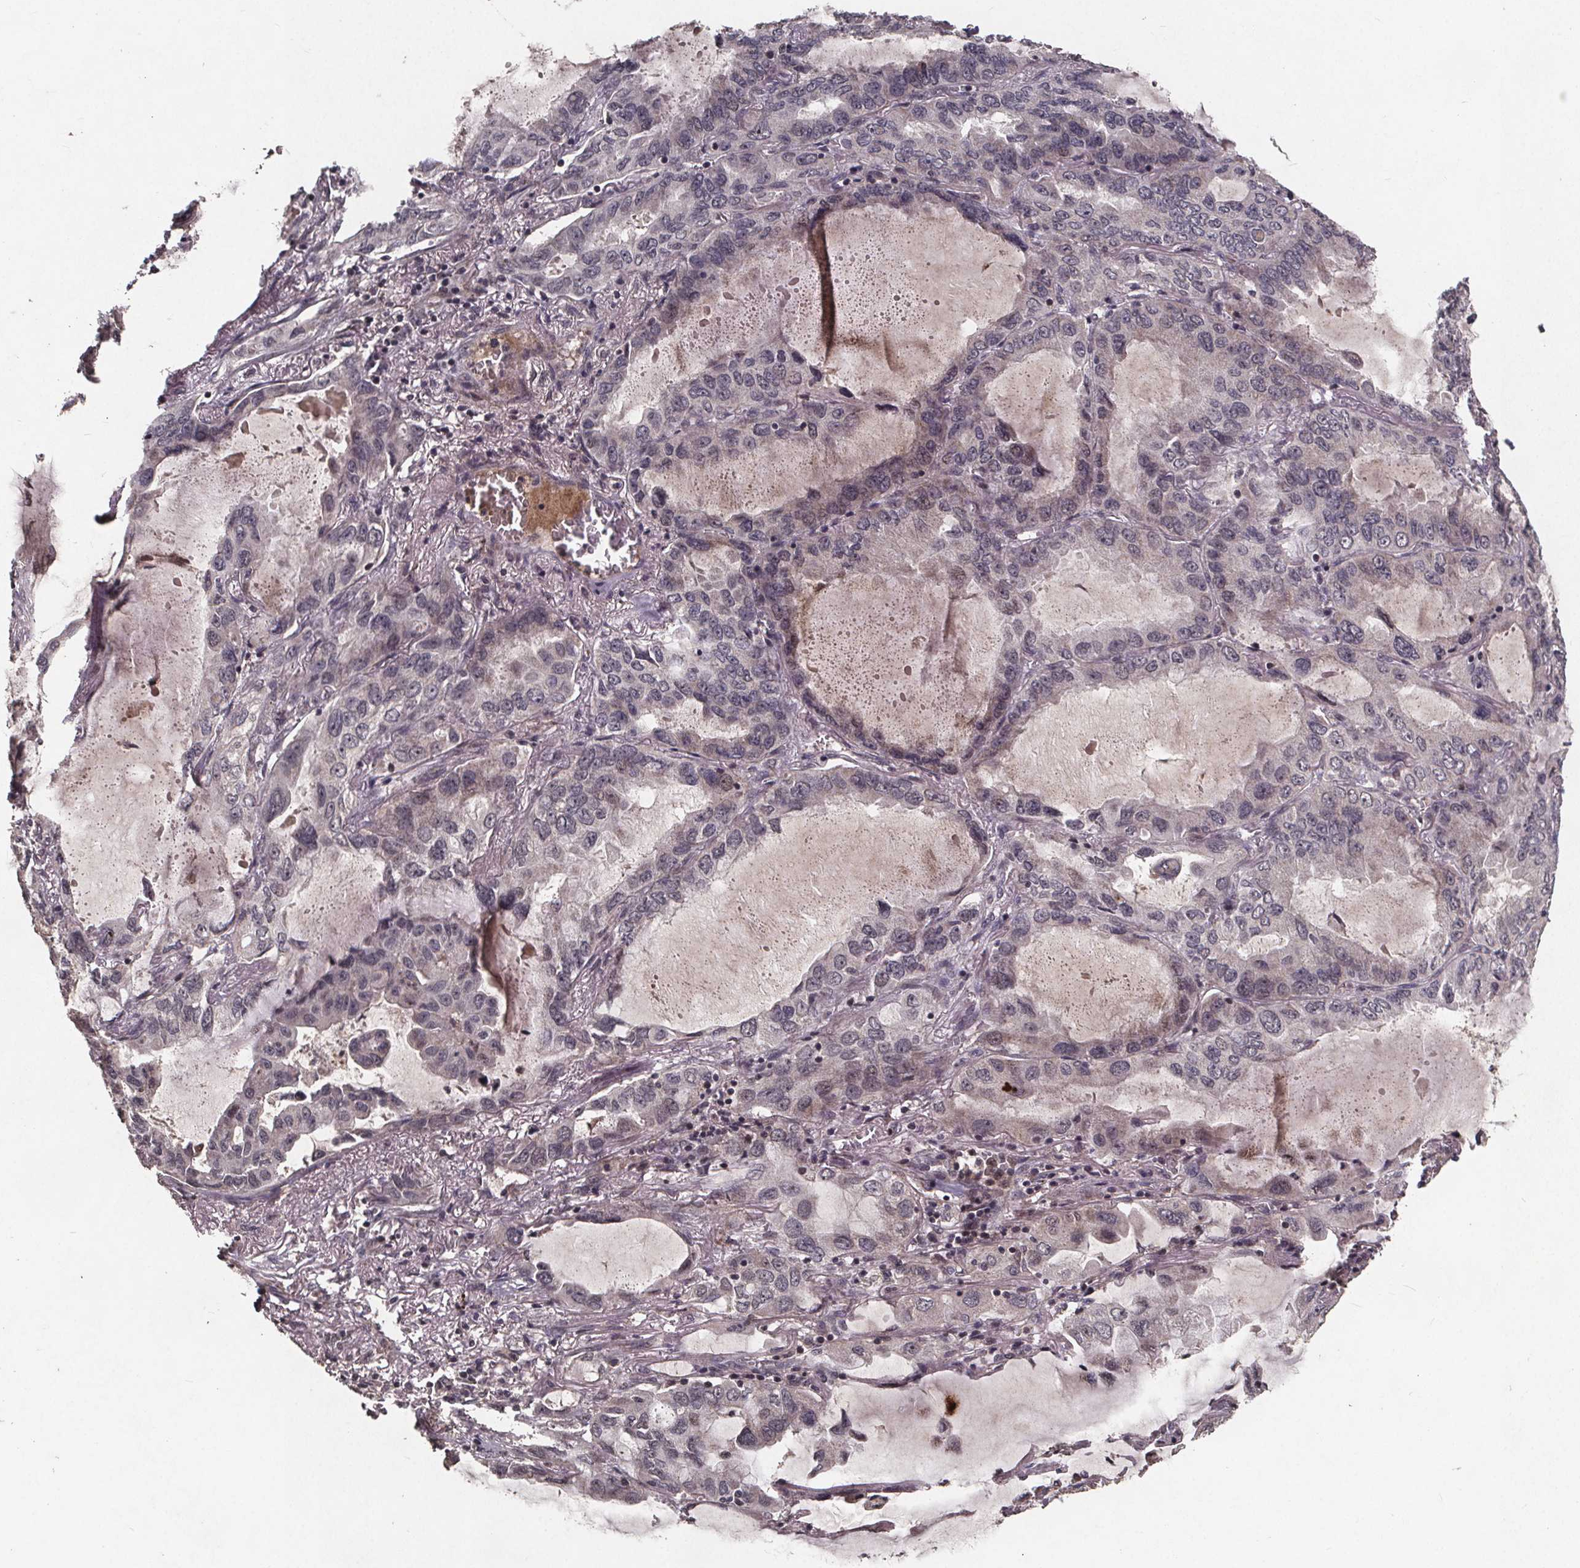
{"staining": {"intensity": "negative", "quantity": "none", "location": "none"}, "tissue": "lung cancer", "cell_type": "Tumor cells", "image_type": "cancer", "snomed": [{"axis": "morphology", "description": "Adenocarcinoma, NOS"}, {"axis": "topography", "description": "Lung"}], "caption": "This histopathology image is of lung adenocarcinoma stained with immunohistochemistry to label a protein in brown with the nuclei are counter-stained blue. There is no staining in tumor cells. (IHC, brightfield microscopy, high magnification).", "gene": "GPX3", "patient": {"sex": "male", "age": 64}}